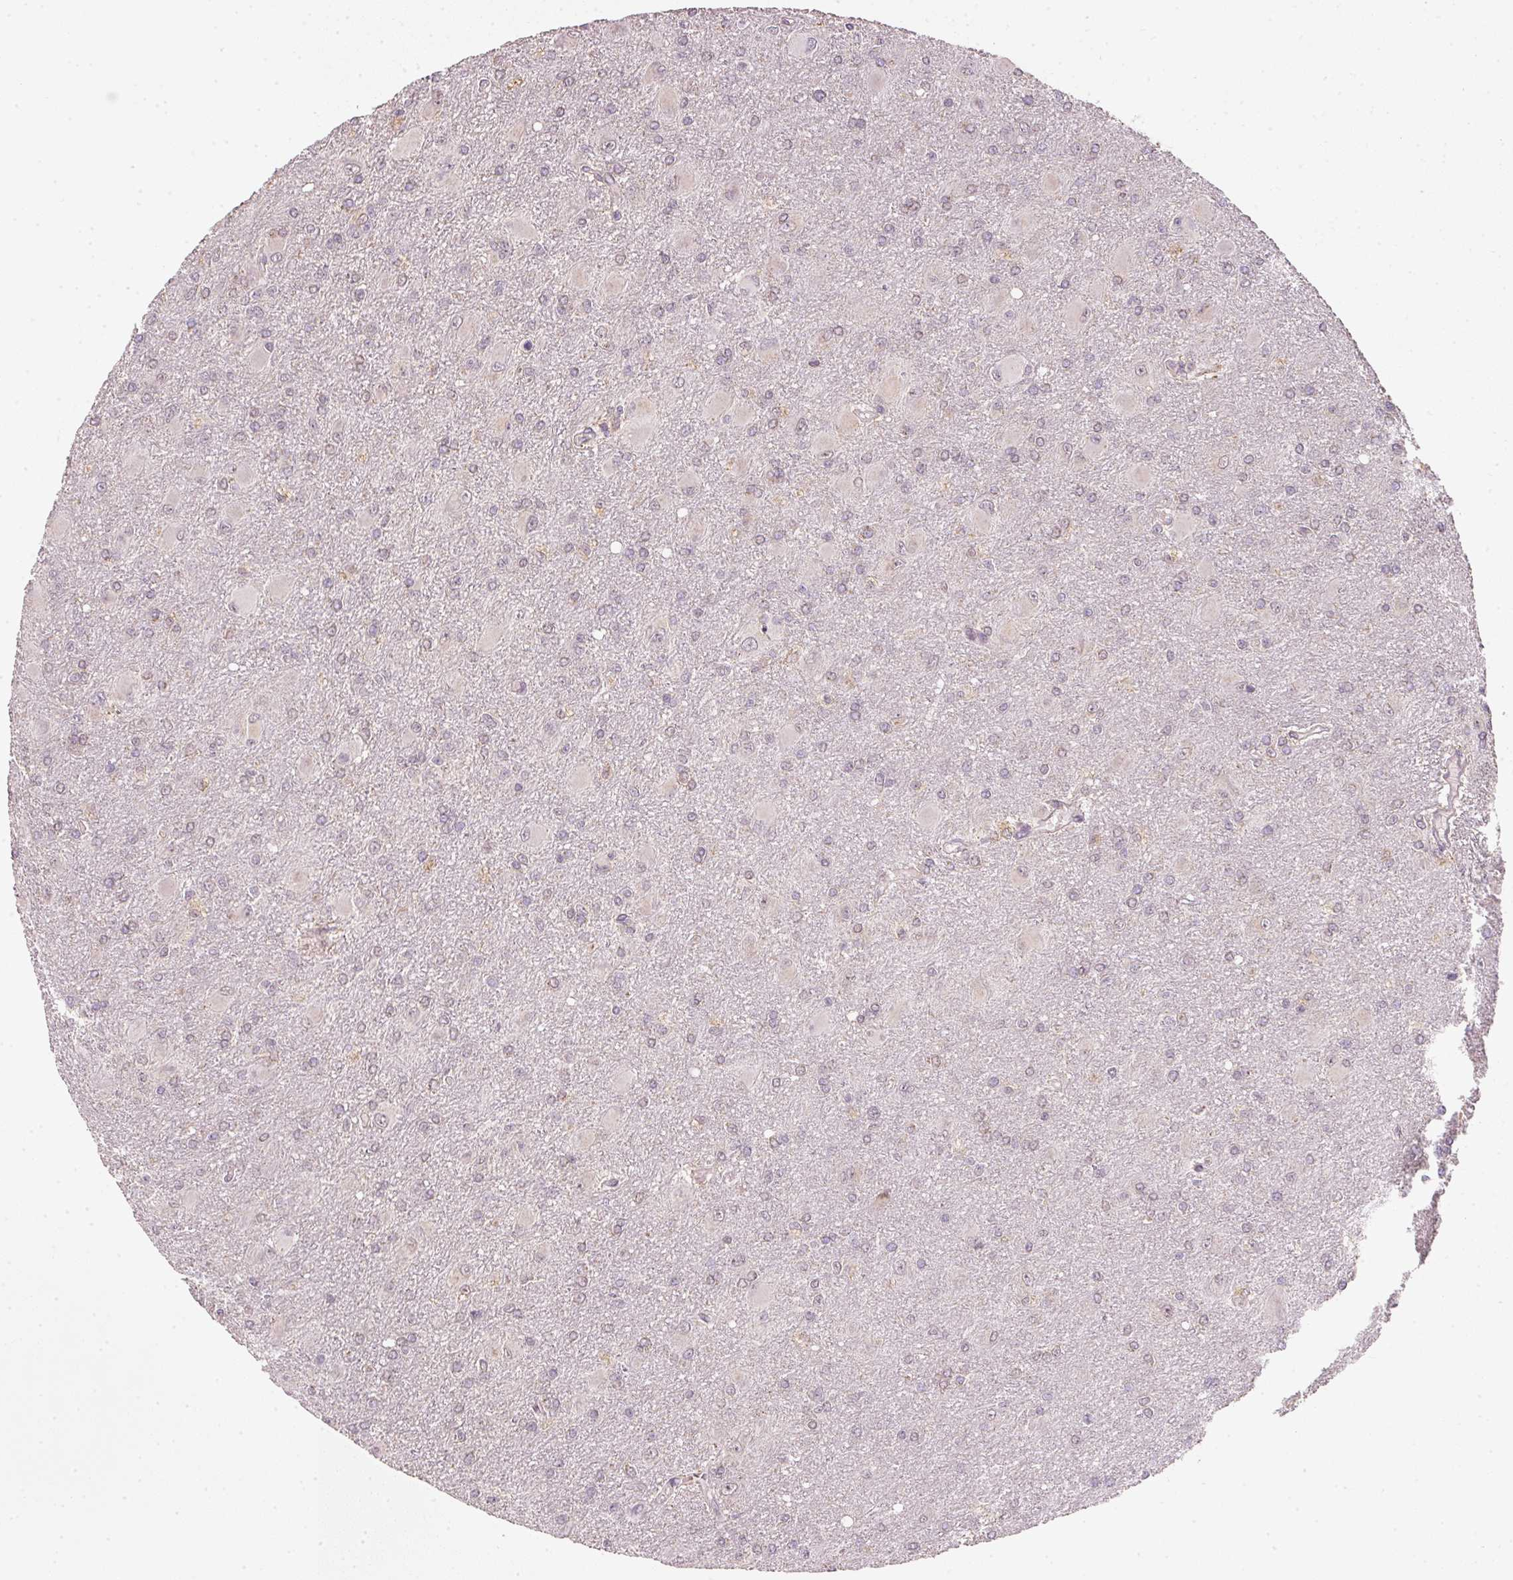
{"staining": {"intensity": "weak", "quantity": "<25%", "location": "nuclear"}, "tissue": "glioma", "cell_type": "Tumor cells", "image_type": "cancer", "snomed": [{"axis": "morphology", "description": "Glioma, malignant, High grade"}, {"axis": "topography", "description": "Brain"}], "caption": "Immunohistochemistry (IHC) of human glioma reveals no positivity in tumor cells. (Immunohistochemistry, brightfield microscopy, high magnification).", "gene": "FSTL3", "patient": {"sex": "male", "age": 67}}